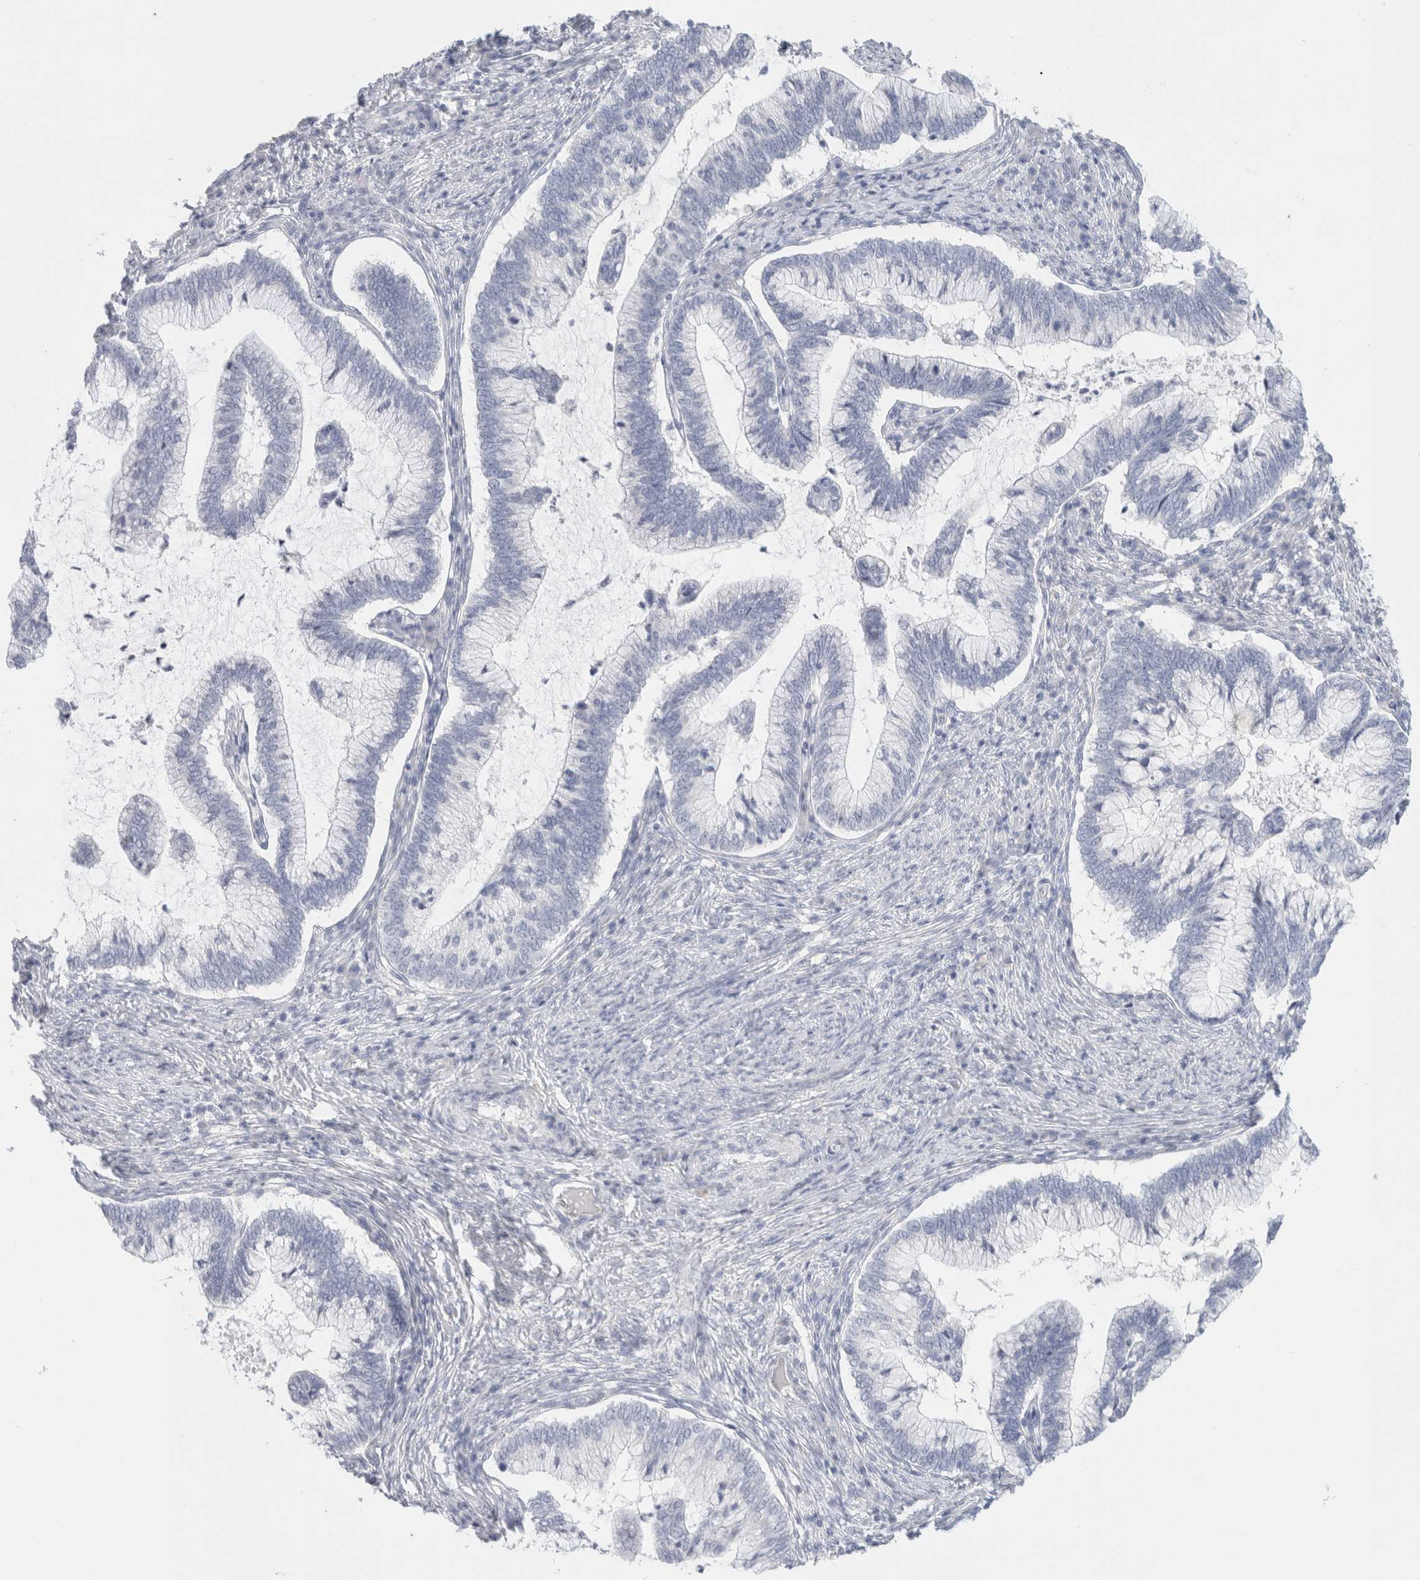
{"staining": {"intensity": "negative", "quantity": "none", "location": "none"}, "tissue": "cervical cancer", "cell_type": "Tumor cells", "image_type": "cancer", "snomed": [{"axis": "morphology", "description": "Adenocarcinoma, NOS"}, {"axis": "topography", "description": "Cervix"}], "caption": "Immunohistochemistry (IHC) of adenocarcinoma (cervical) displays no expression in tumor cells.", "gene": "RTN4", "patient": {"sex": "female", "age": 36}}